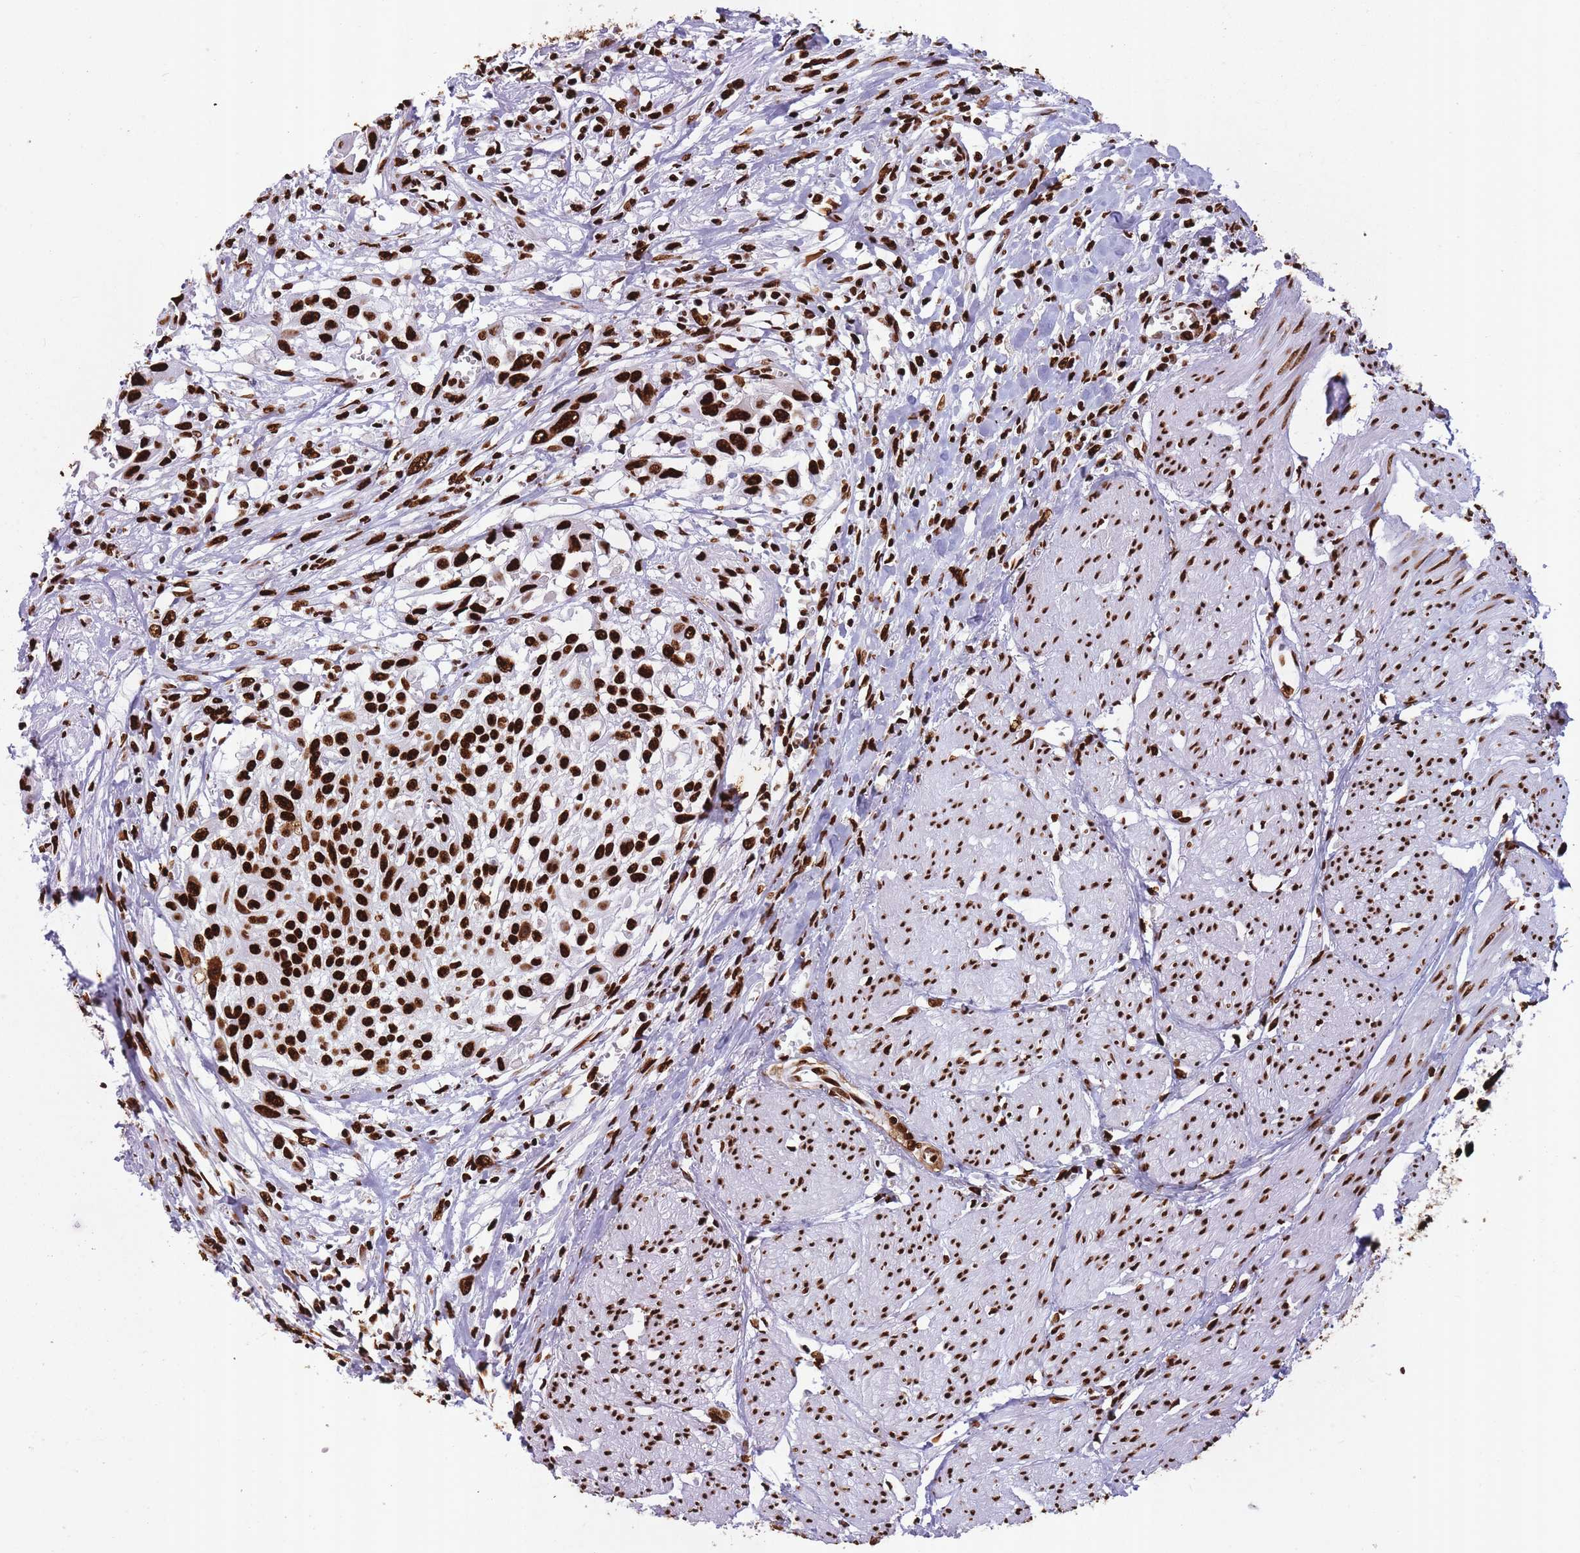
{"staining": {"intensity": "strong", "quantity": ">75%", "location": "nuclear"}, "tissue": "urothelial cancer", "cell_type": "Tumor cells", "image_type": "cancer", "snomed": [{"axis": "morphology", "description": "Urothelial carcinoma, High grade"}, {"axis": "topography", "description": "Urinary bladder"}], "caption": "Immunohistochemistry (IHC) of high-grade urothelial carcinoma exhibits high levels of strong nuclear positivity in approximately >75% of tumor cells. (Stains: DAB in brown, nuclei in blue, Microscopy: brightfield microscopy at high magnification).", "gene": "HNRNPUL1", "patient": {"sex": "male", "age": 57}}